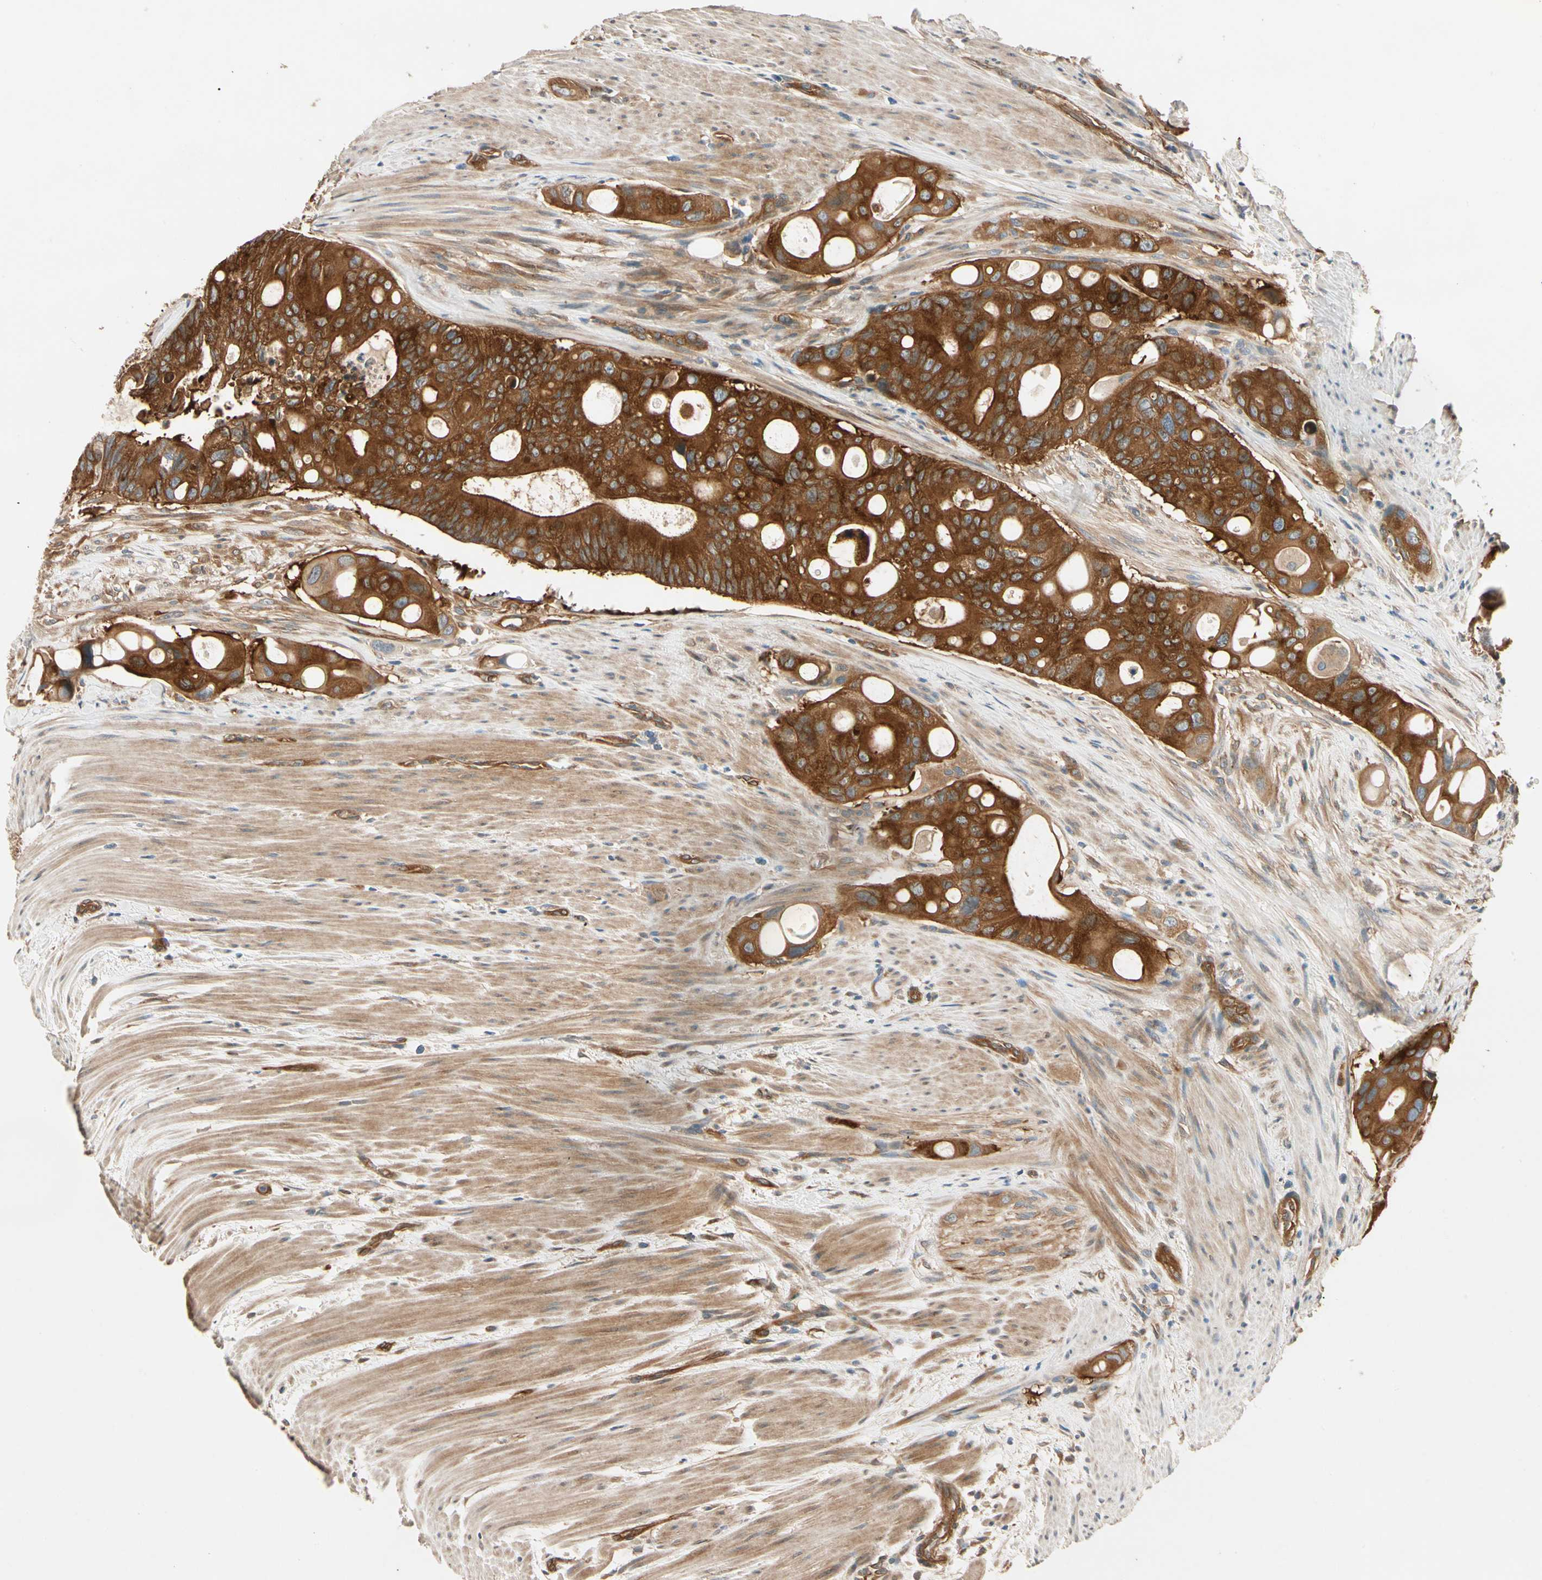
{"staining": {"intensity": "strong", "quantity": ">75%", "location": "cytoplasmic/membranous"}, "tissue": "colorectal cancer", "cell_type": "Tumor cells", "image_type": "cancer", "snomed": [{"axis": "morphology", "description": "Adenocarcinoma, NOS"}, {"axis": "topography", "description": "Colon"}], "caption": "Immunohistochemistry image of human colorectal cancer stained for a protein (brown), which shows high levels of strong cytoplasmic/membranous staining in approximately >75% of tumor cells.", "gene": "ROCK2", "patient": {"sex": "female", "age": 57}}